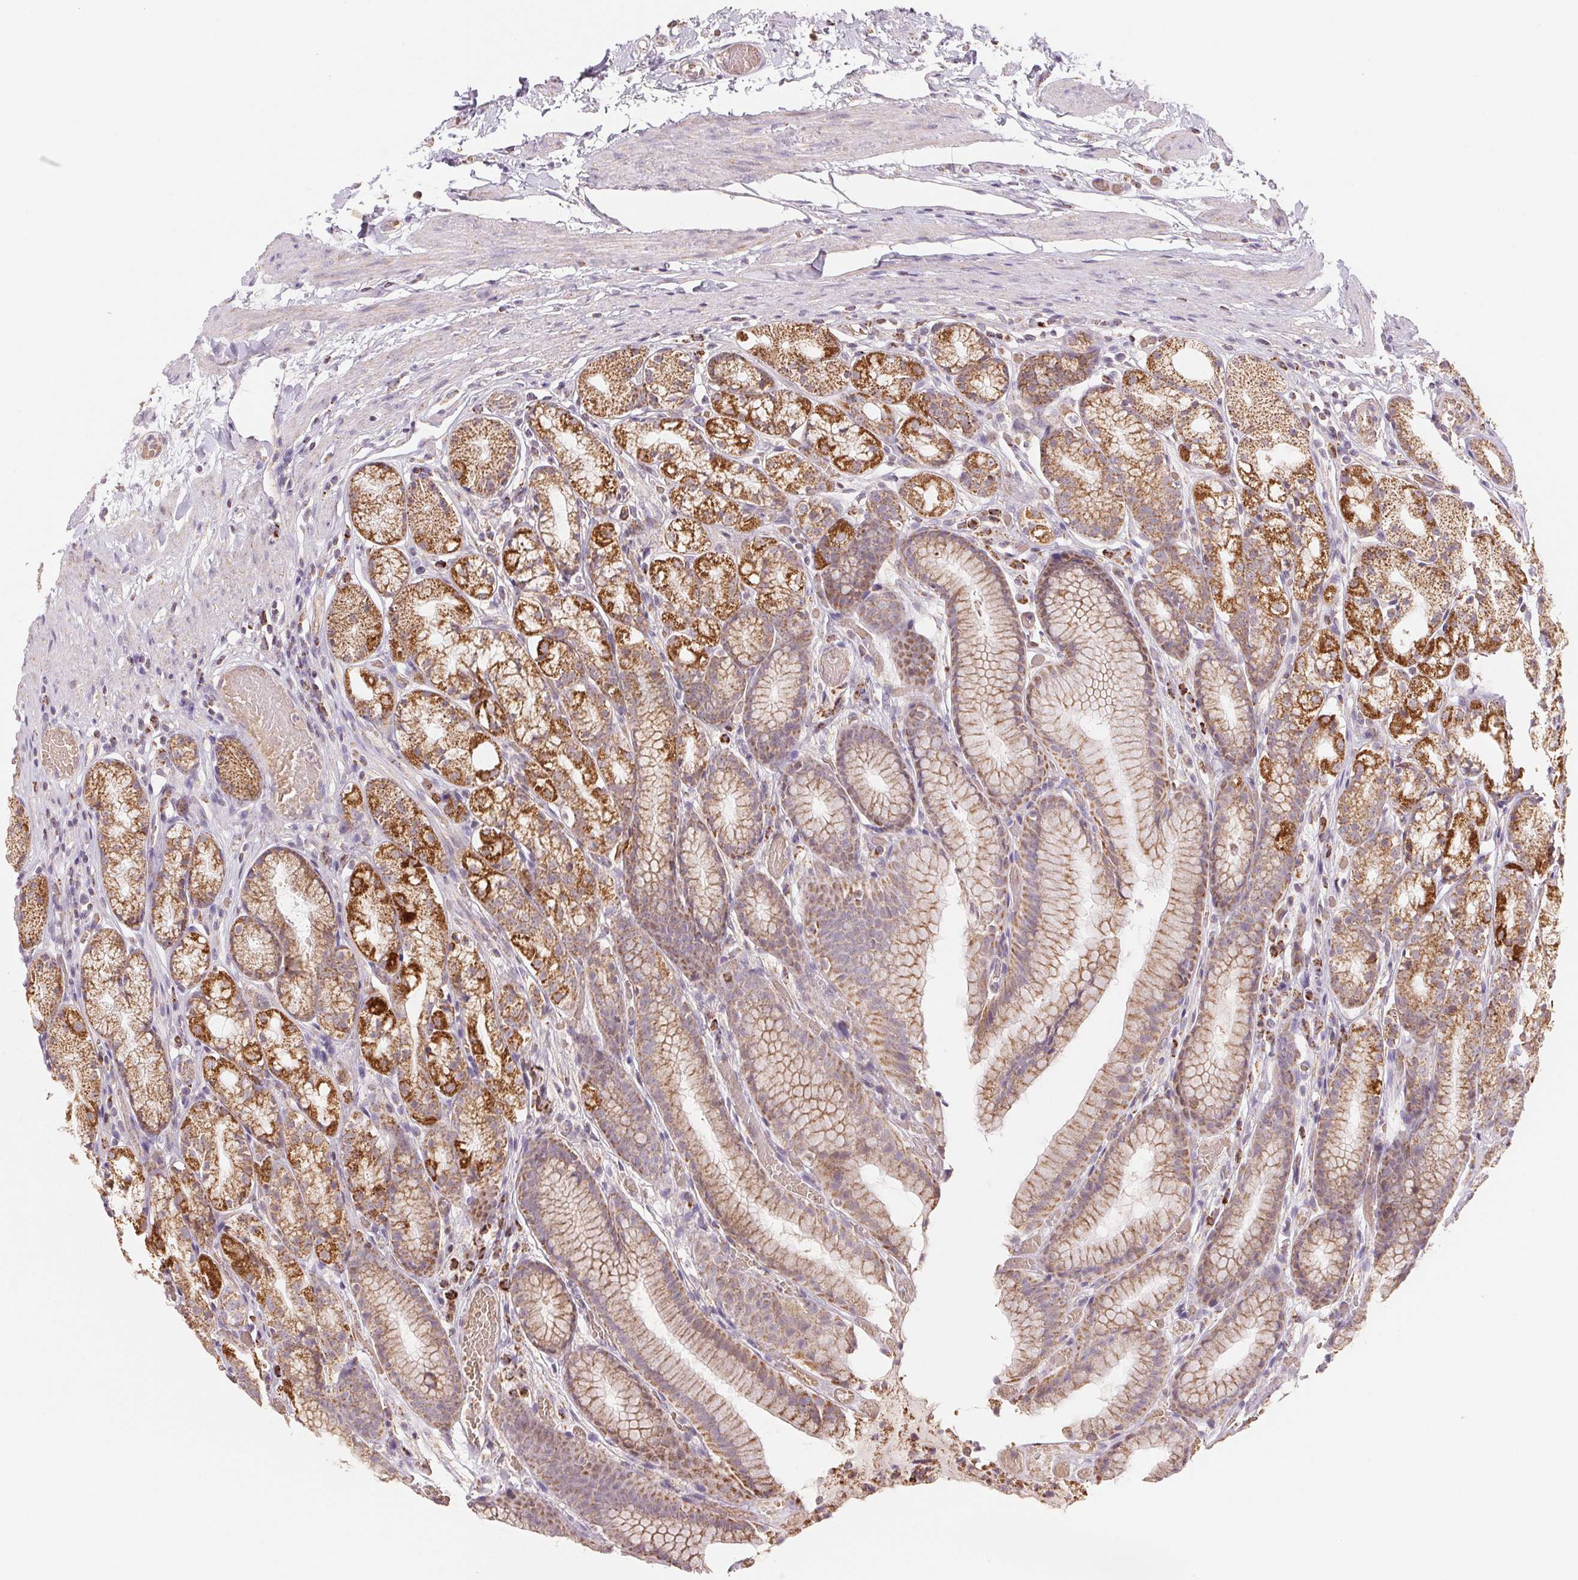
{"staining": {"intensity": "strong", "quantity": "25%-75%", "location": "cytoplasmic/membranous"}, "tissue": "stomach", "cell_type": "Glandular cells", "image_type": "normal", "snomed": [{"axis": "morphology", "description": "Normal tissue, NOS"}, {"axis": "topography", "description": "Stomach"}], "caption": "Human stomach stained with a brown dye reveals strong cytoplasmic/membranous positive positivity in about 25%-75% of glandular cells.", "gene": "HINT2", "patient": {"sex": "male", "age": 70}}